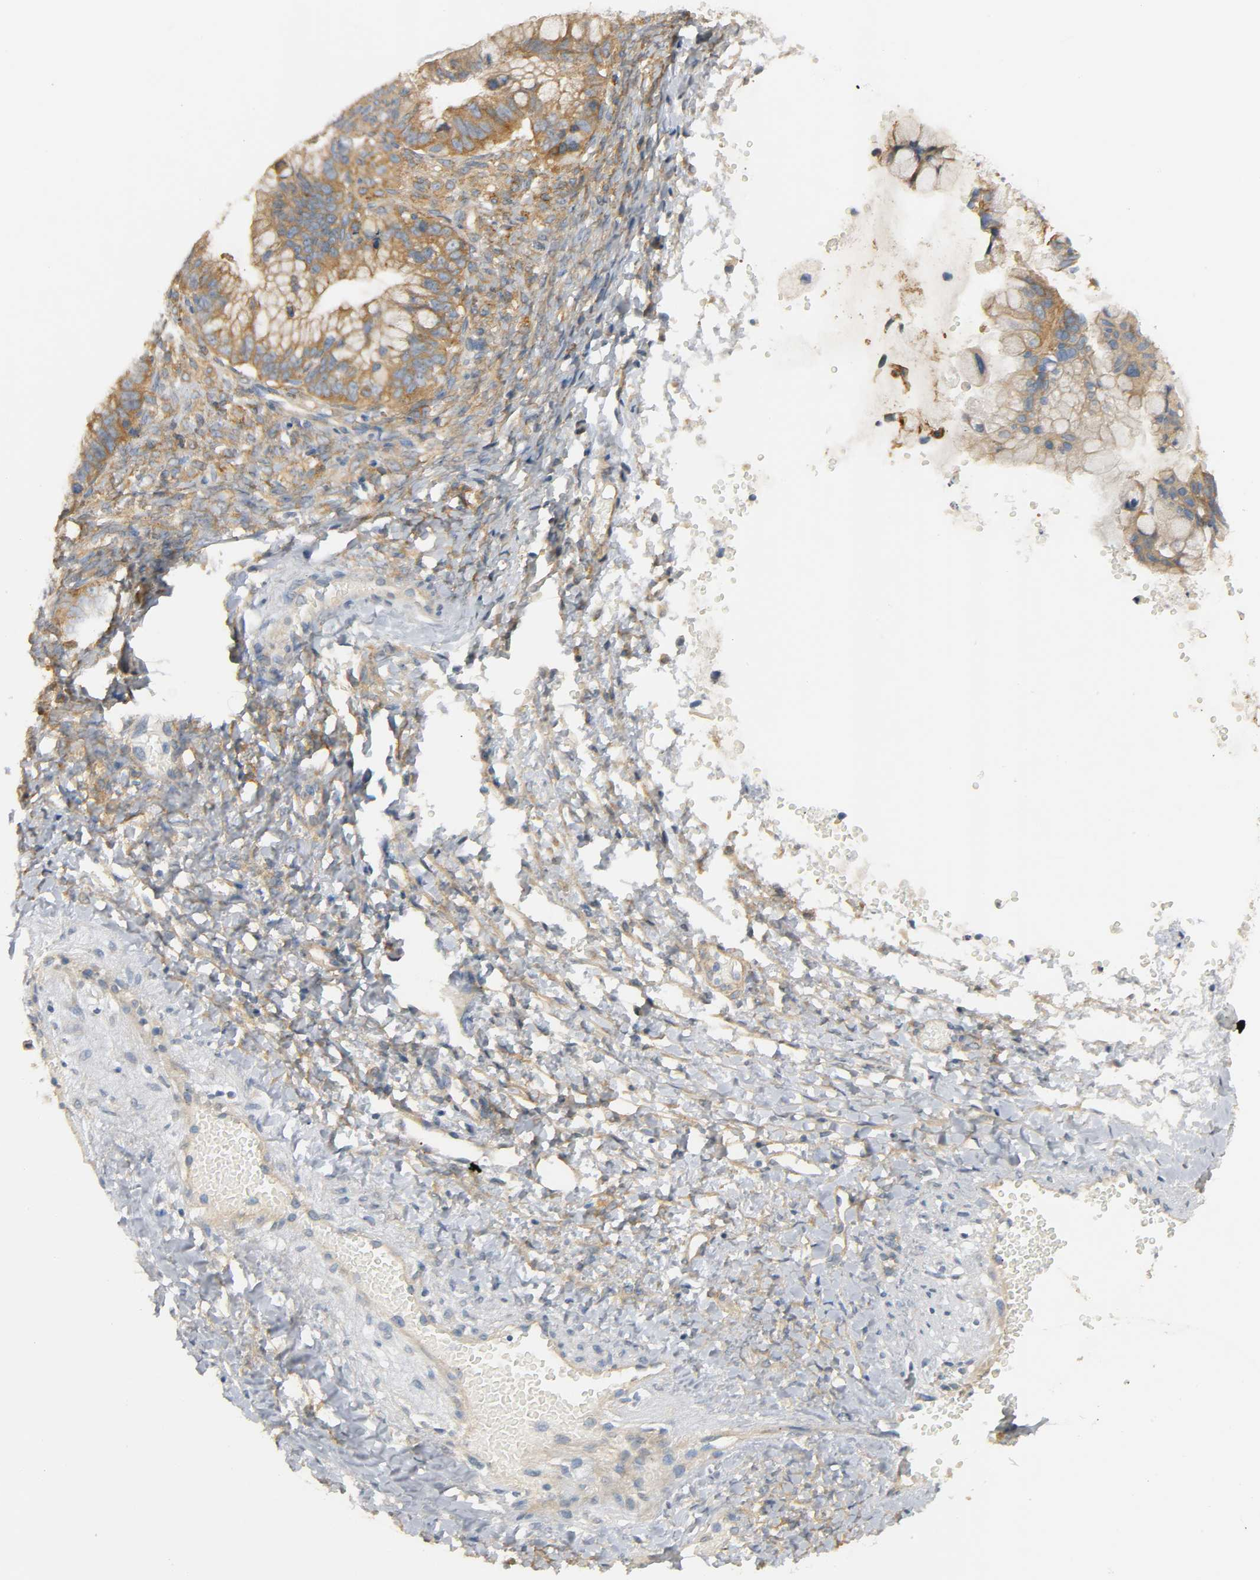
{"staining": {"intensity": "strong", "quantity": ">75%", "location": "cytoplasmic/membranous"}, "tissue": "ovarian cancer", "cell_type": "Tumor cells", "image_type": "cancer", "snomed": [{"axis": "morphology", "description": "Cystadenocarcinoma, mucinous, NOS"}, {"axis": "topography", "description": "Ovary"}], "caption": "Strong cytoplasmic/membranous positivity is appreciated in about >75% of tumor cells in ovarian cancer (mucinous cystadenocarcinoma). (DAB IHC, brown staining for protein, blue staining for nuclei).", "gene": "ARPC1A", "patient": {"sex": "female", "age": 36}}